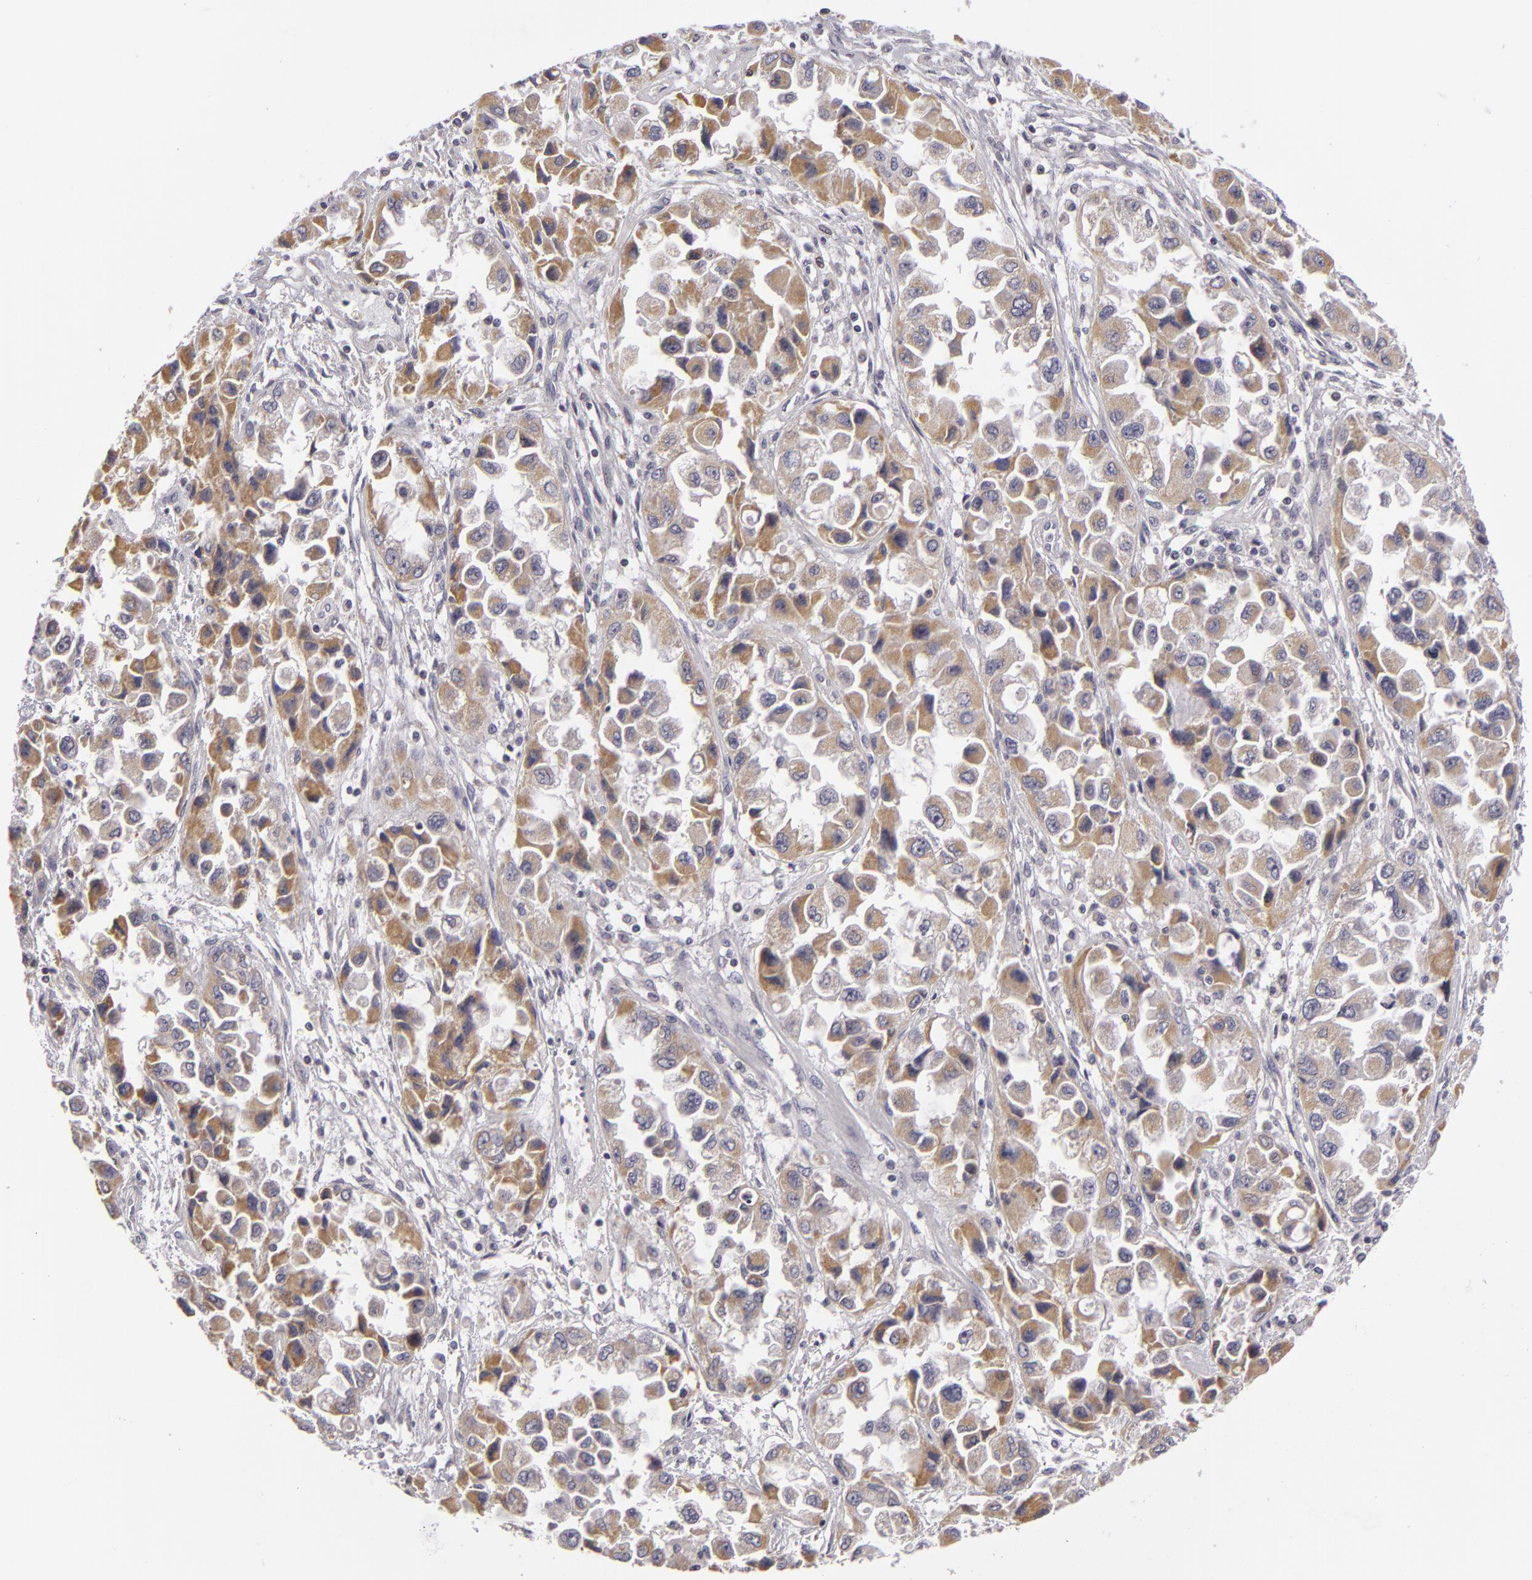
{"staining": {"intensity": "weak", "quantity": ">75%", "location": "cytoplasmic/membranous"}, "tissue": "ovarian cancer", "cell_type": "Tumor cells", "image_type": "cancer", "snomed": [{"axis": "morphology", "description": "Cystadenocarcinoma, serous, NOS"}, {"axis": "topography", "description": "Ovary"}], "caption": "Serous cystadenocarcinoma (ovarian) stained for a protein displays weak cytoplasmic/membranous positivity in tumor cells.", "gene": "ATP2B3", "patient": {"sex": "female", "age": 84}}